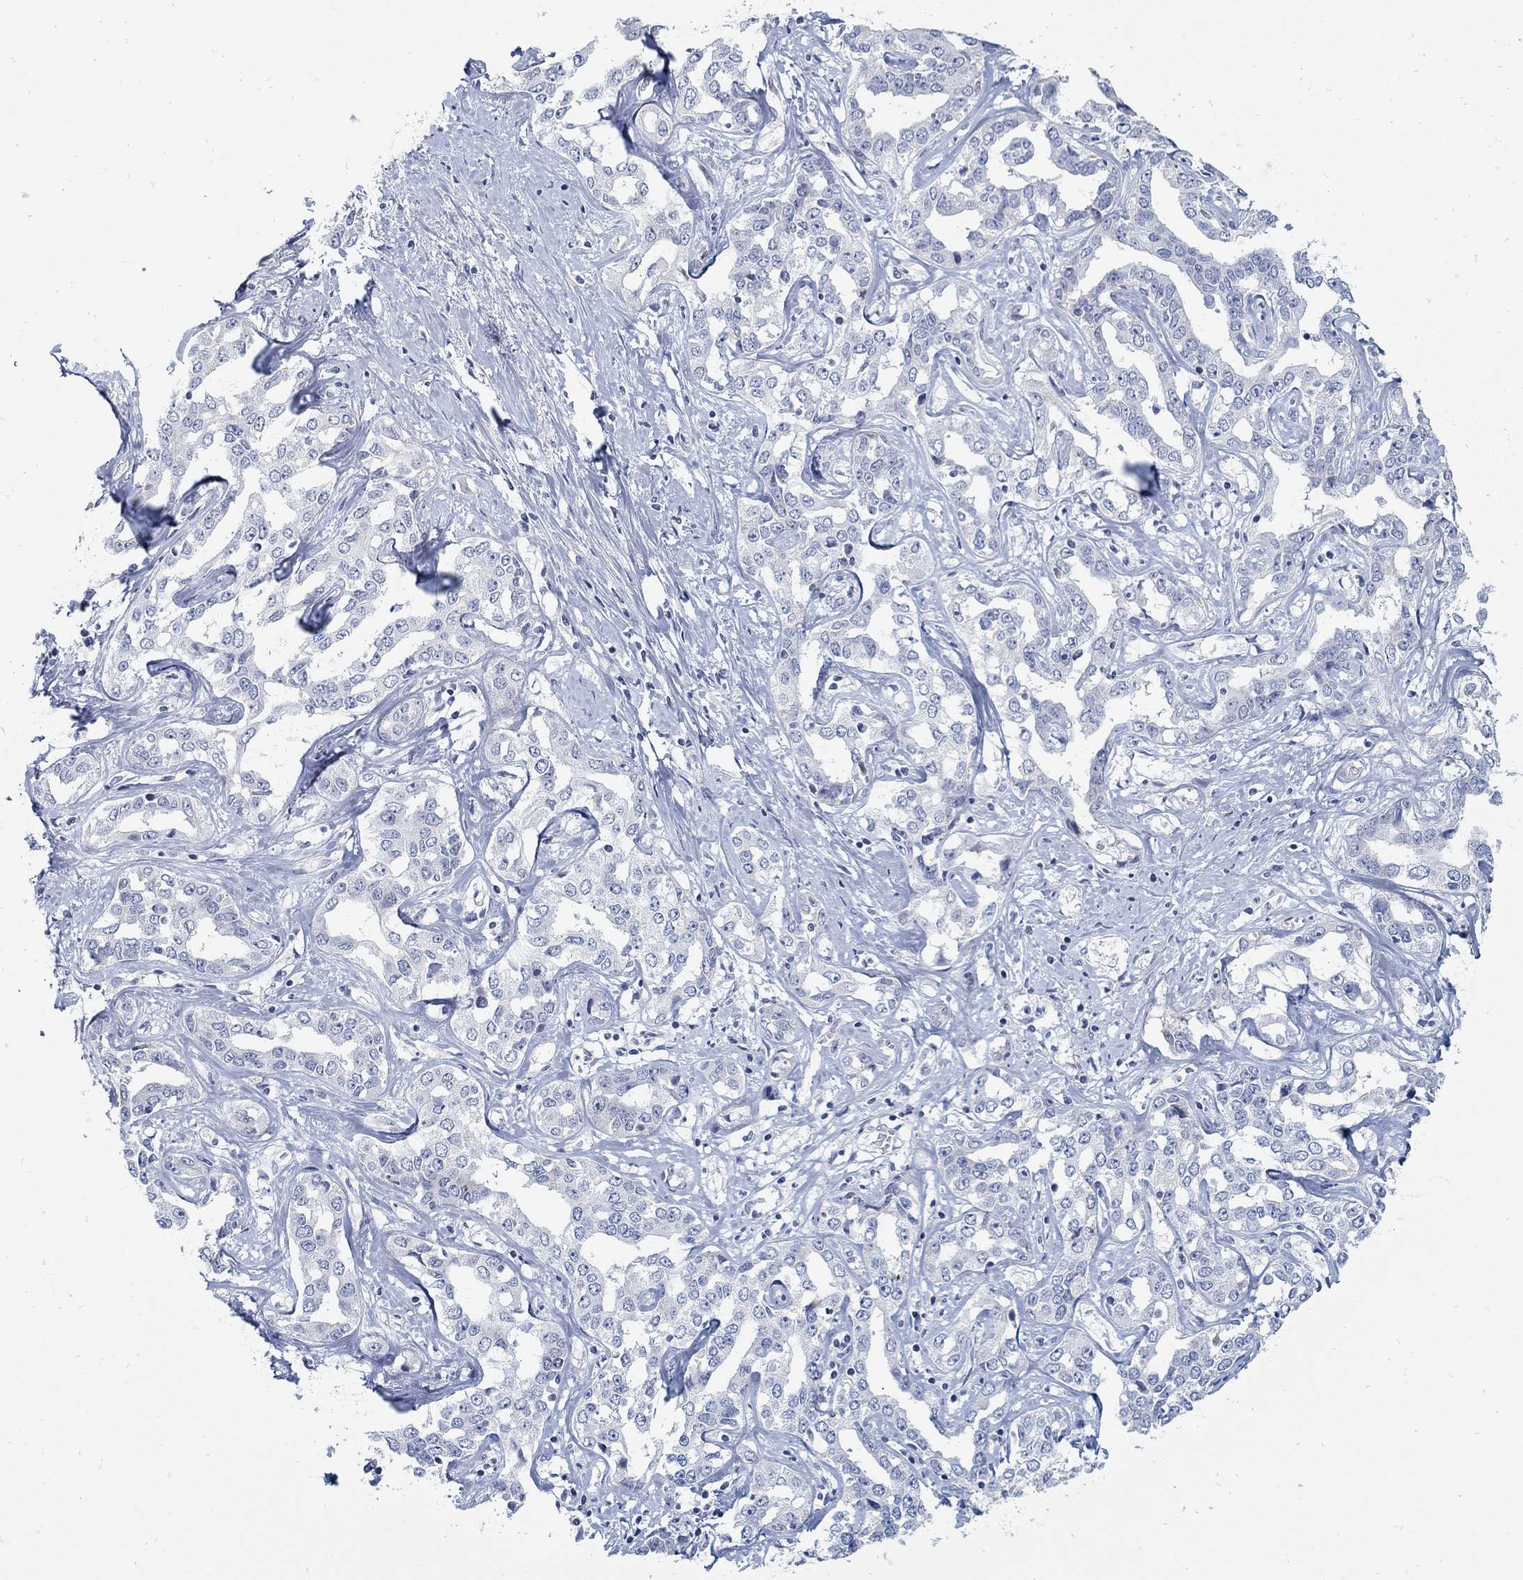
{"staining": {"intensity": "negative", "quantity": "none", "location": "none"}, "tissue": "liver cancer", "cell_type": "Tumor cells", "image_type": "cancer", "snomed": [{"axis": "morphology", "description": "Cholangiocarcinoma"}, {"axis": "topography", "description": "Liver"}], "caption": "Human cholangiocarcinoma (liver) stained for a protein using immunohistochemistry (IHC) displays no expression in tumor cells.", "gene": "ANO7", "patient": {"sex": "male", "age": 59}}